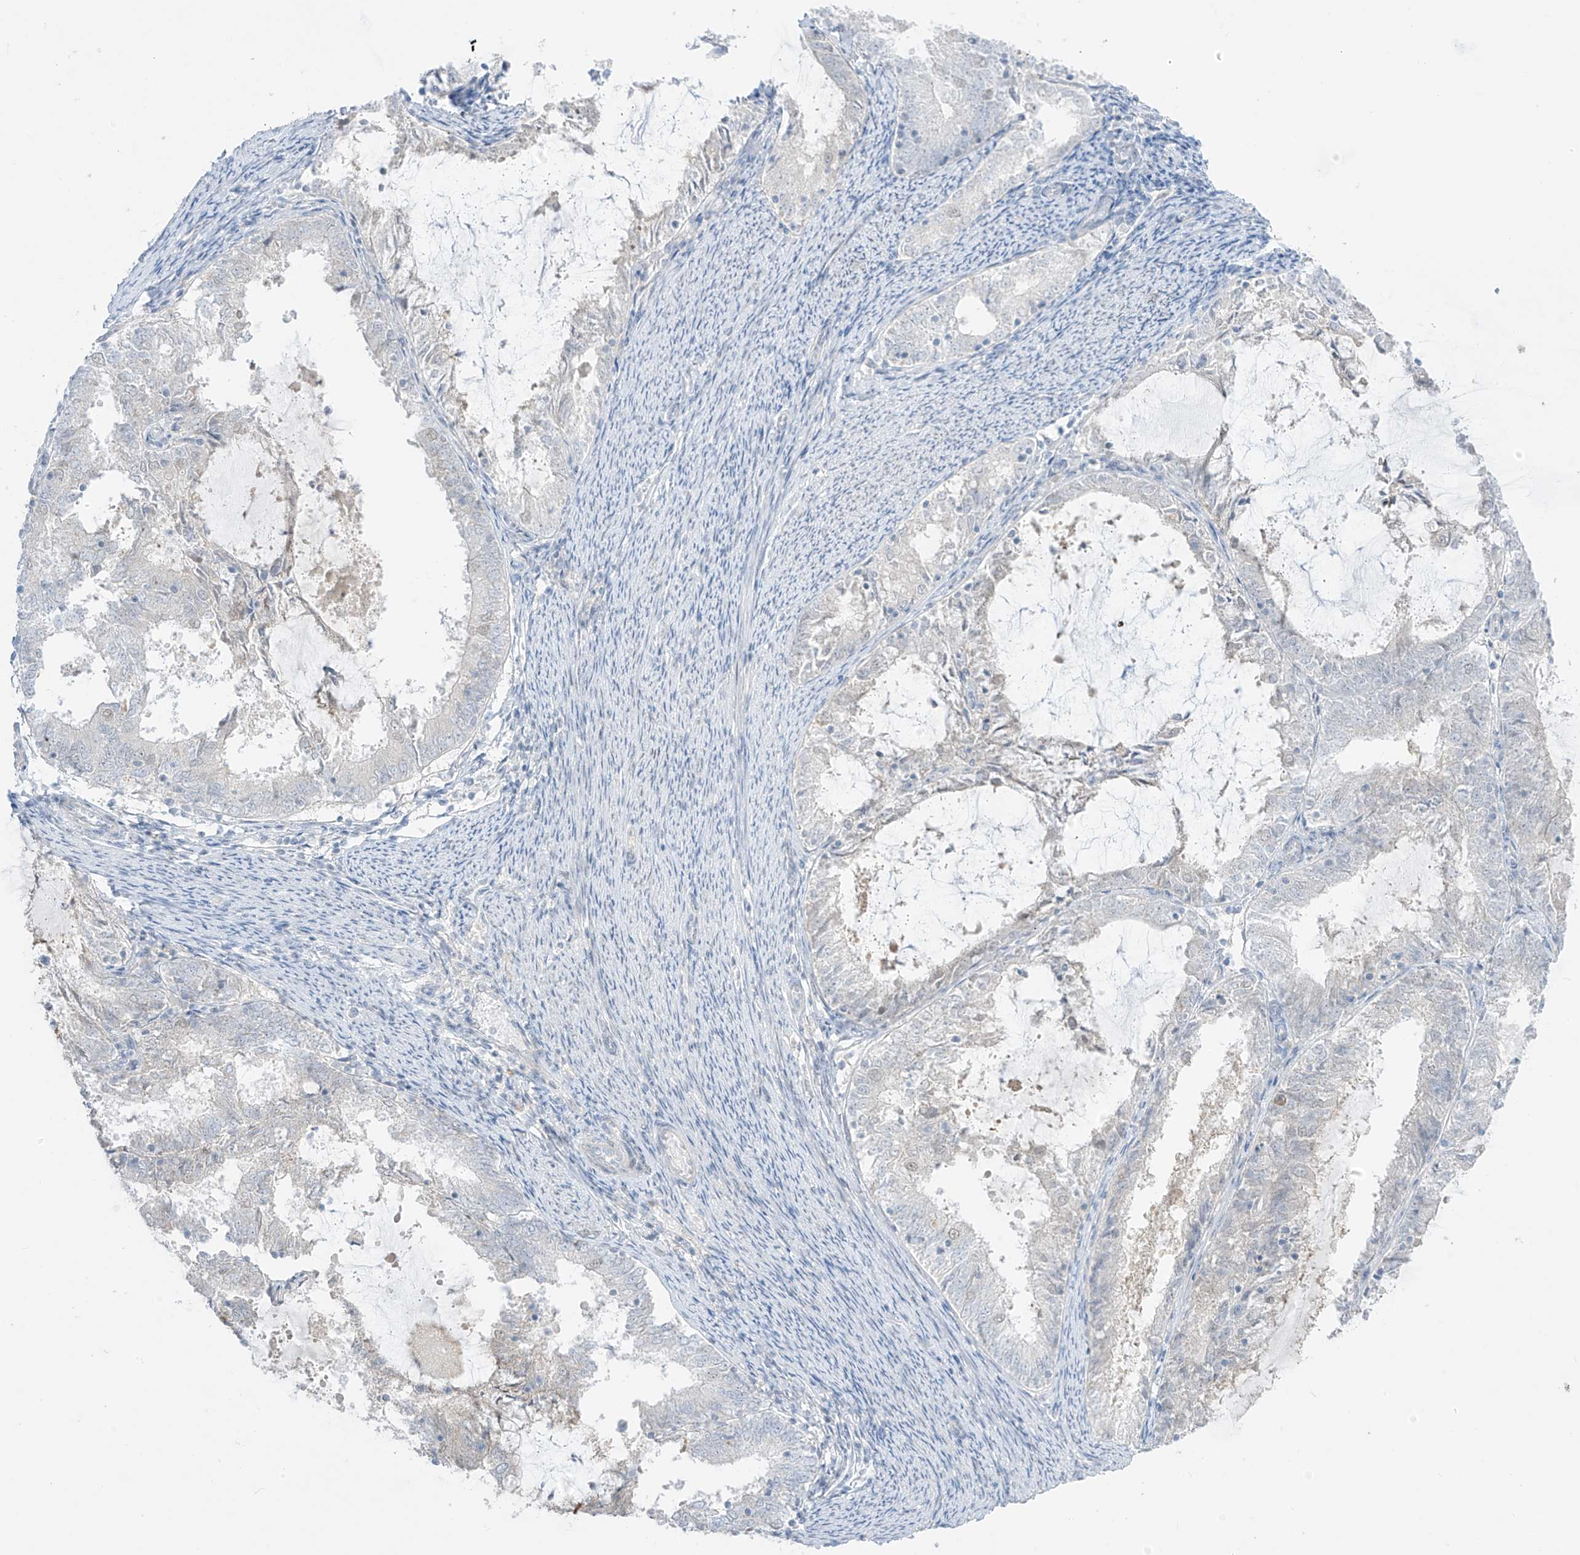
{"staining": {"intensity": "negative", "quantity": "none", "location": "none"}, "tissue": "endometrial cancer", "cell_type": "Tumor cells", "image_type": "cancer", "snomed": [{"axis": "morphology", "description": "Adenocarcinoma, NOS"}, {"axis": "topography", "description": "Endometrium"}], "caption": "The immunohistochemistry micrograph has no significant positivity in tumor cells of endometrial cancer (adenocarcinoma) tissue. Brightfield microscopy of IHC stained with DAB (3,3'-diaminobenzidine) (brown) and hematoxylin (blue), captured at high magnification.", "gene": "ASPRV1", "patient": {"sex": "female", "age": 57}}